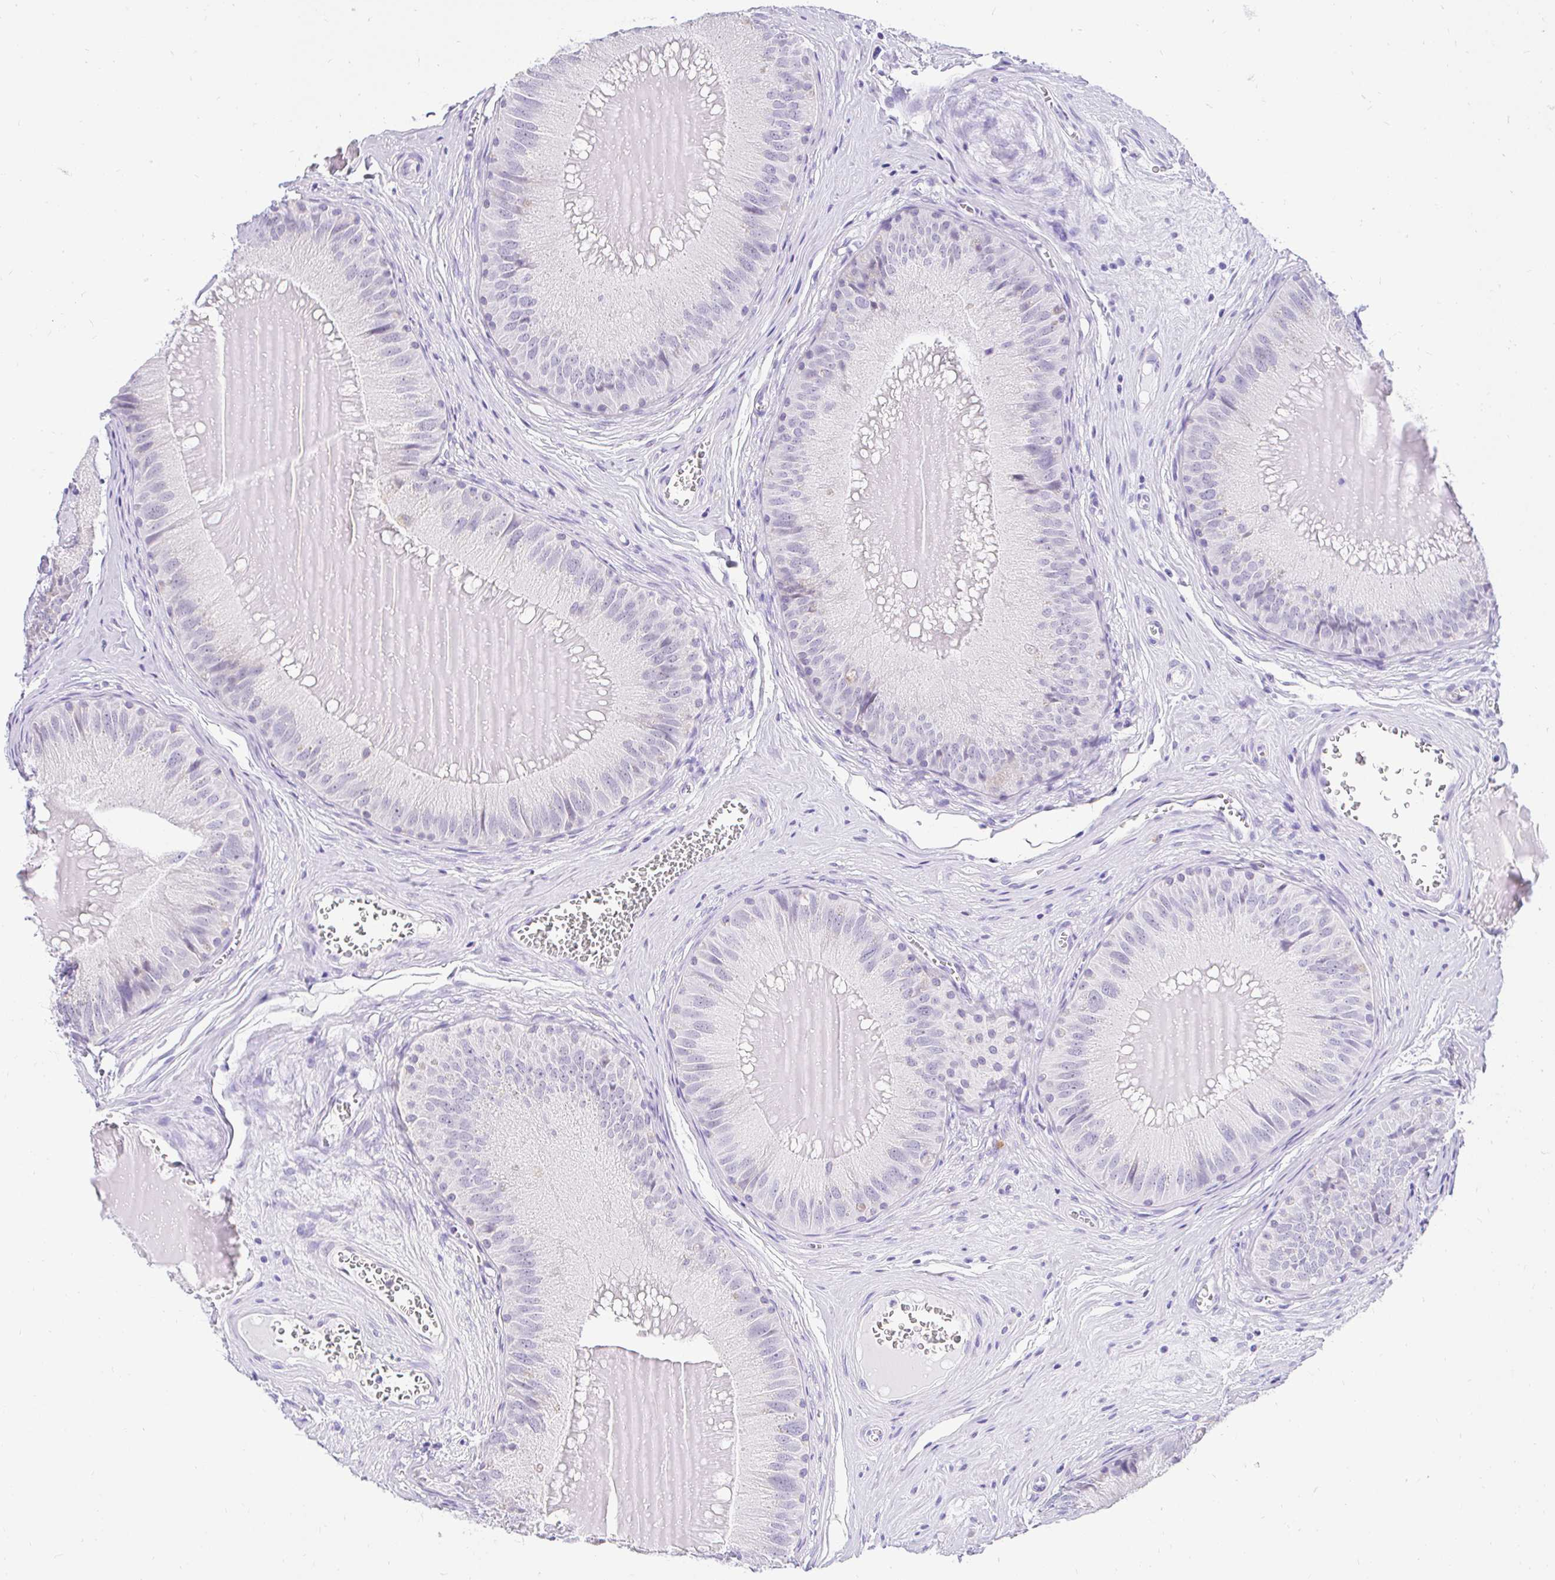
{"staining": {"intensity": "negative", "quantity": "none", "location": "none"}, "tissue": "epididymis", "cell_type": "Glandular cells", "image_type": "normal", "snomed": [{"axis": "morphology", "description": "Normal tissue, NOS"}, {"axis": "topography", "description": "Epididymis, spermatic cord, NOS"}], "caption": "IHC photomicrograph of unremarkable human epididymis stained for a protein (brown), which displays no expression in glandular cells.", "gene": "FATE1", "patient": {"sex": "male", "age": 39}}